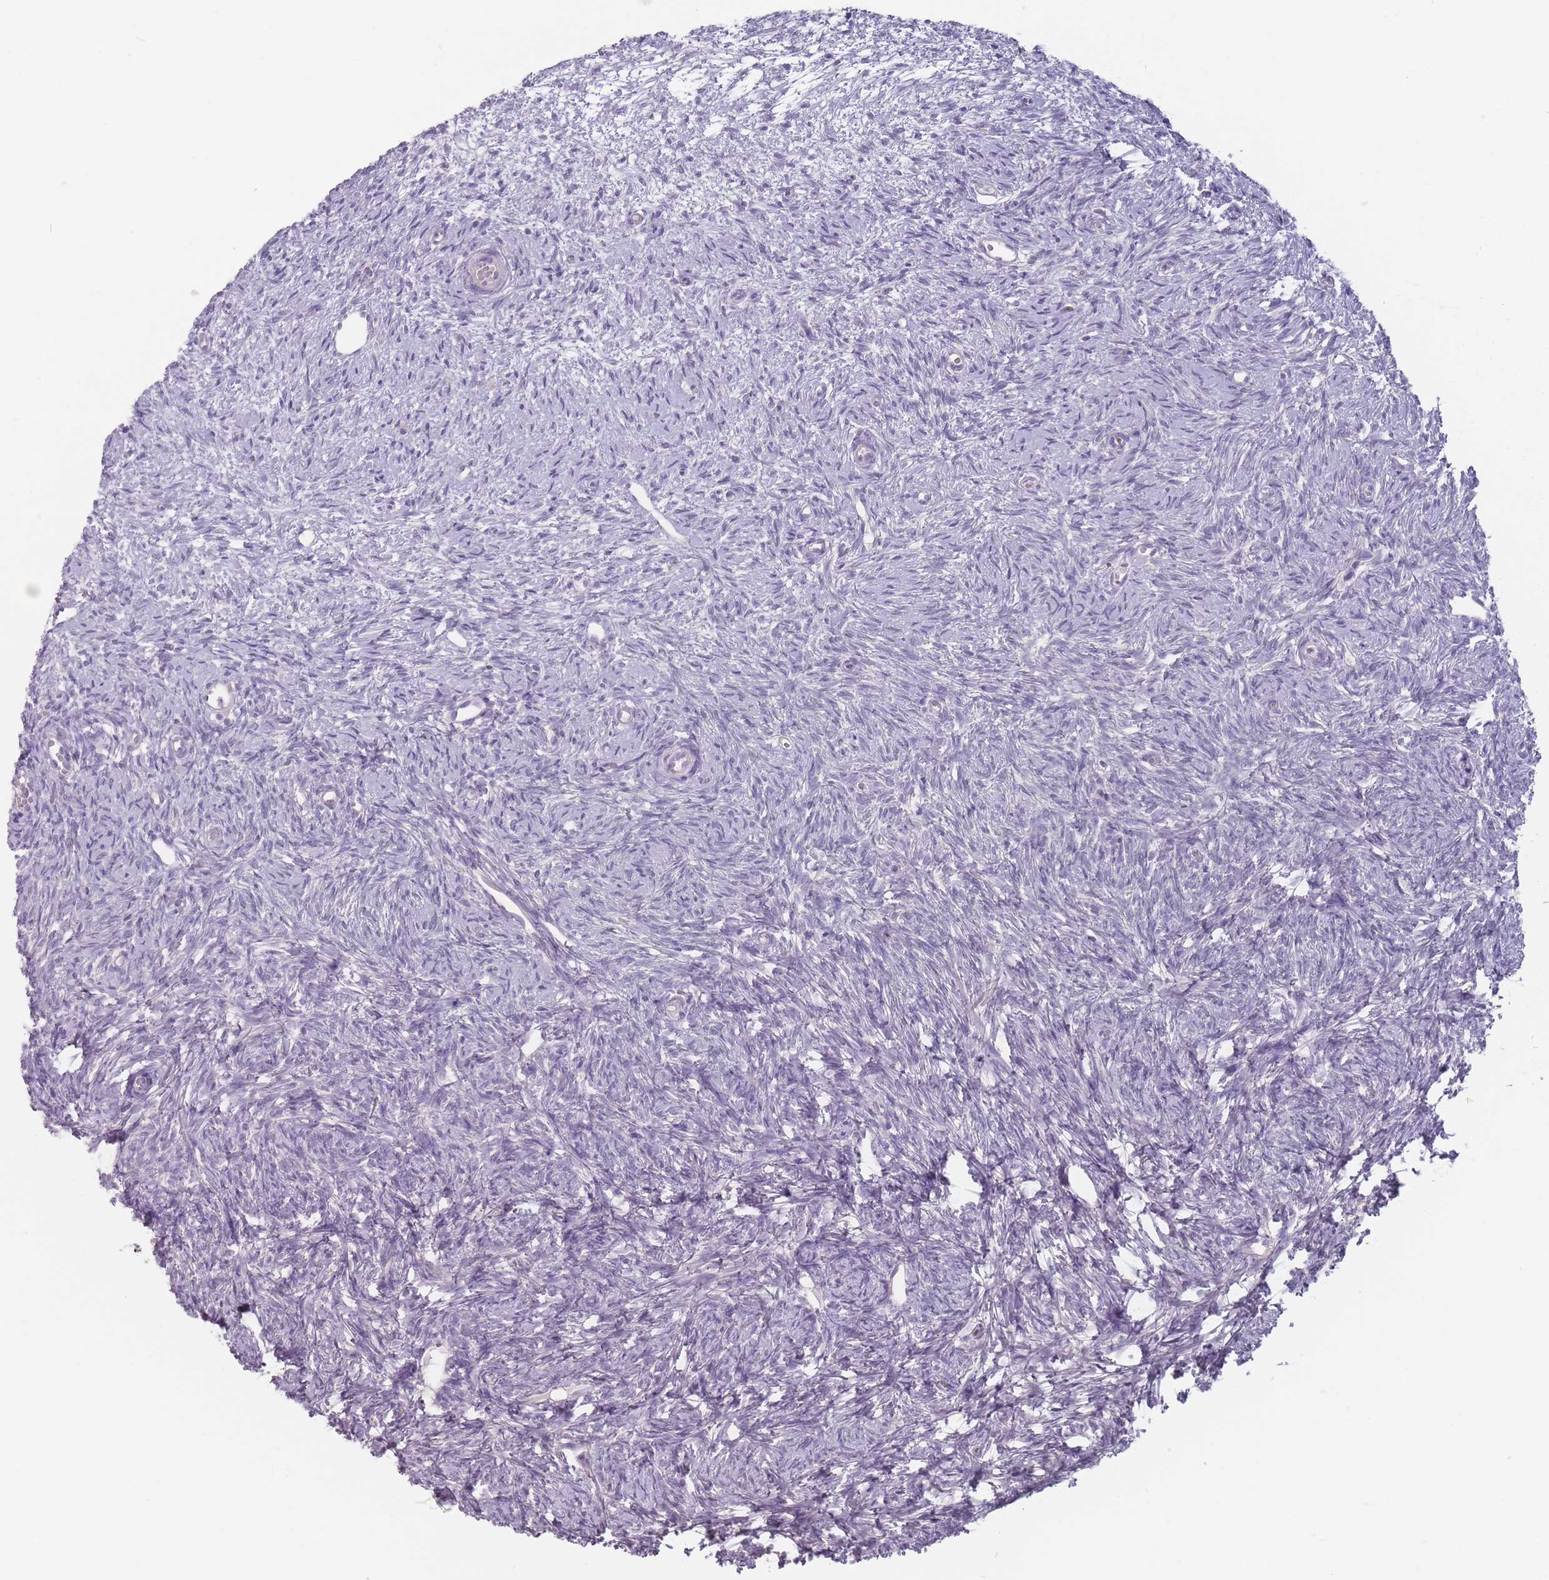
{"staining": {"intensity": "negative", "quantity": "none", "location": "none"}, "tissue": "ovary", "cell_type": "Ovarian stroma cells", "image_type": "normal", "snomed": [{"axis": "morphology", "description": "Normal tissue, NOS"}, {"axis": "topography", "description": "Ovary"}], "caption": "This is an IHC photomicrograph of unremarkable human ovary. There is no positivity in ovarian stroma cells.", "gene": "AKAIN1", "patient": {"sex": "female", "age": 51}}